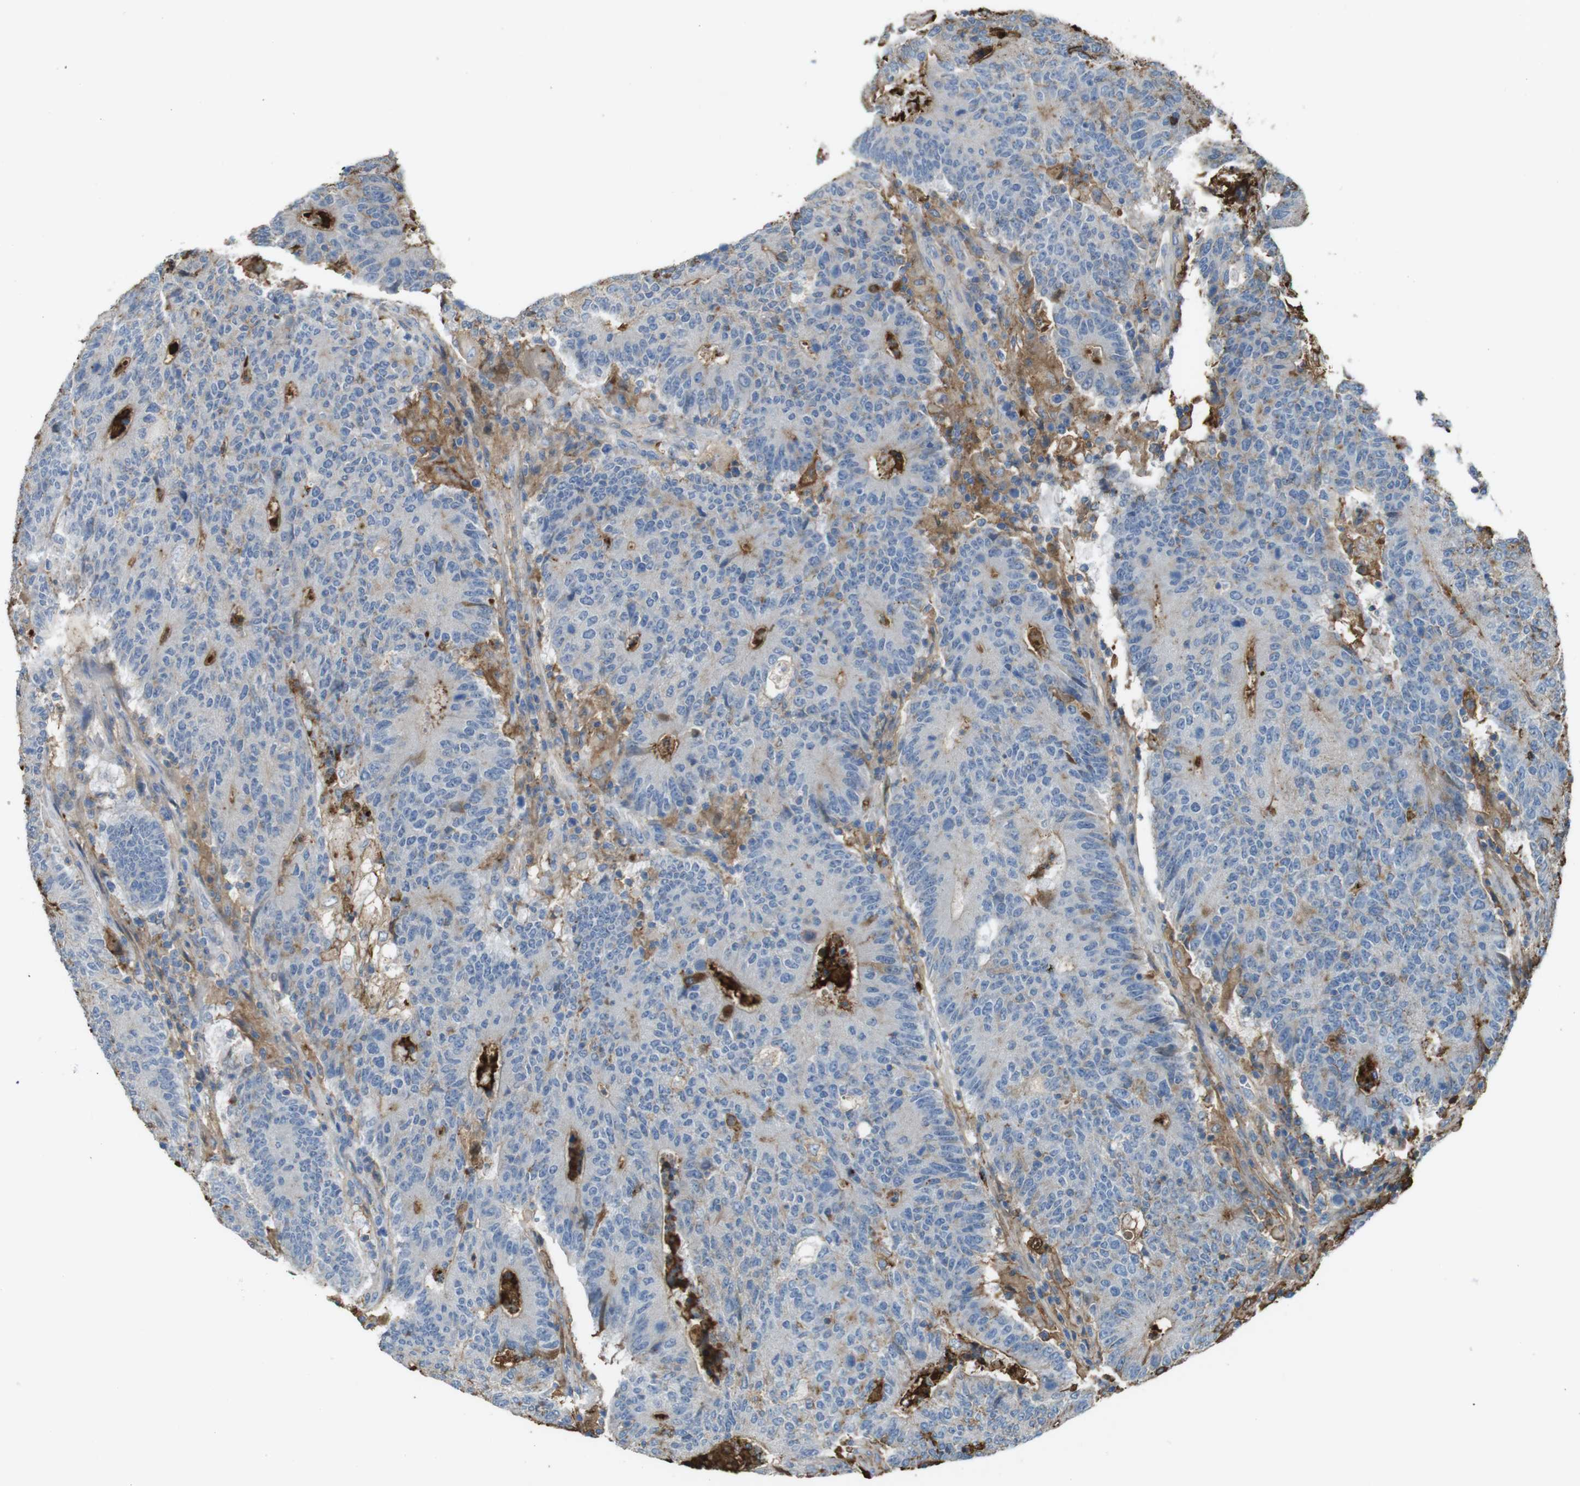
{"staining": {"intensity": "negative", "quantity": "none", "location": "none"}, "tissue": "colorectal cancer", "cell_type": "Tumor cells", "image_type": "cancer", "snomed": [{"axis": "morphology", "description": "Normal tissue, NOS"}, {"axis": "morphology", "description": "Adenocarcinoma, NOS"}, {"axis": "topography", "description": "Colon"}], "caption": "Tumor cells are negative for protein expression in human adenocarcinoma (colorectal).", "gene": "LTBP4", "patient": {"sex": "female", "age": 75}}